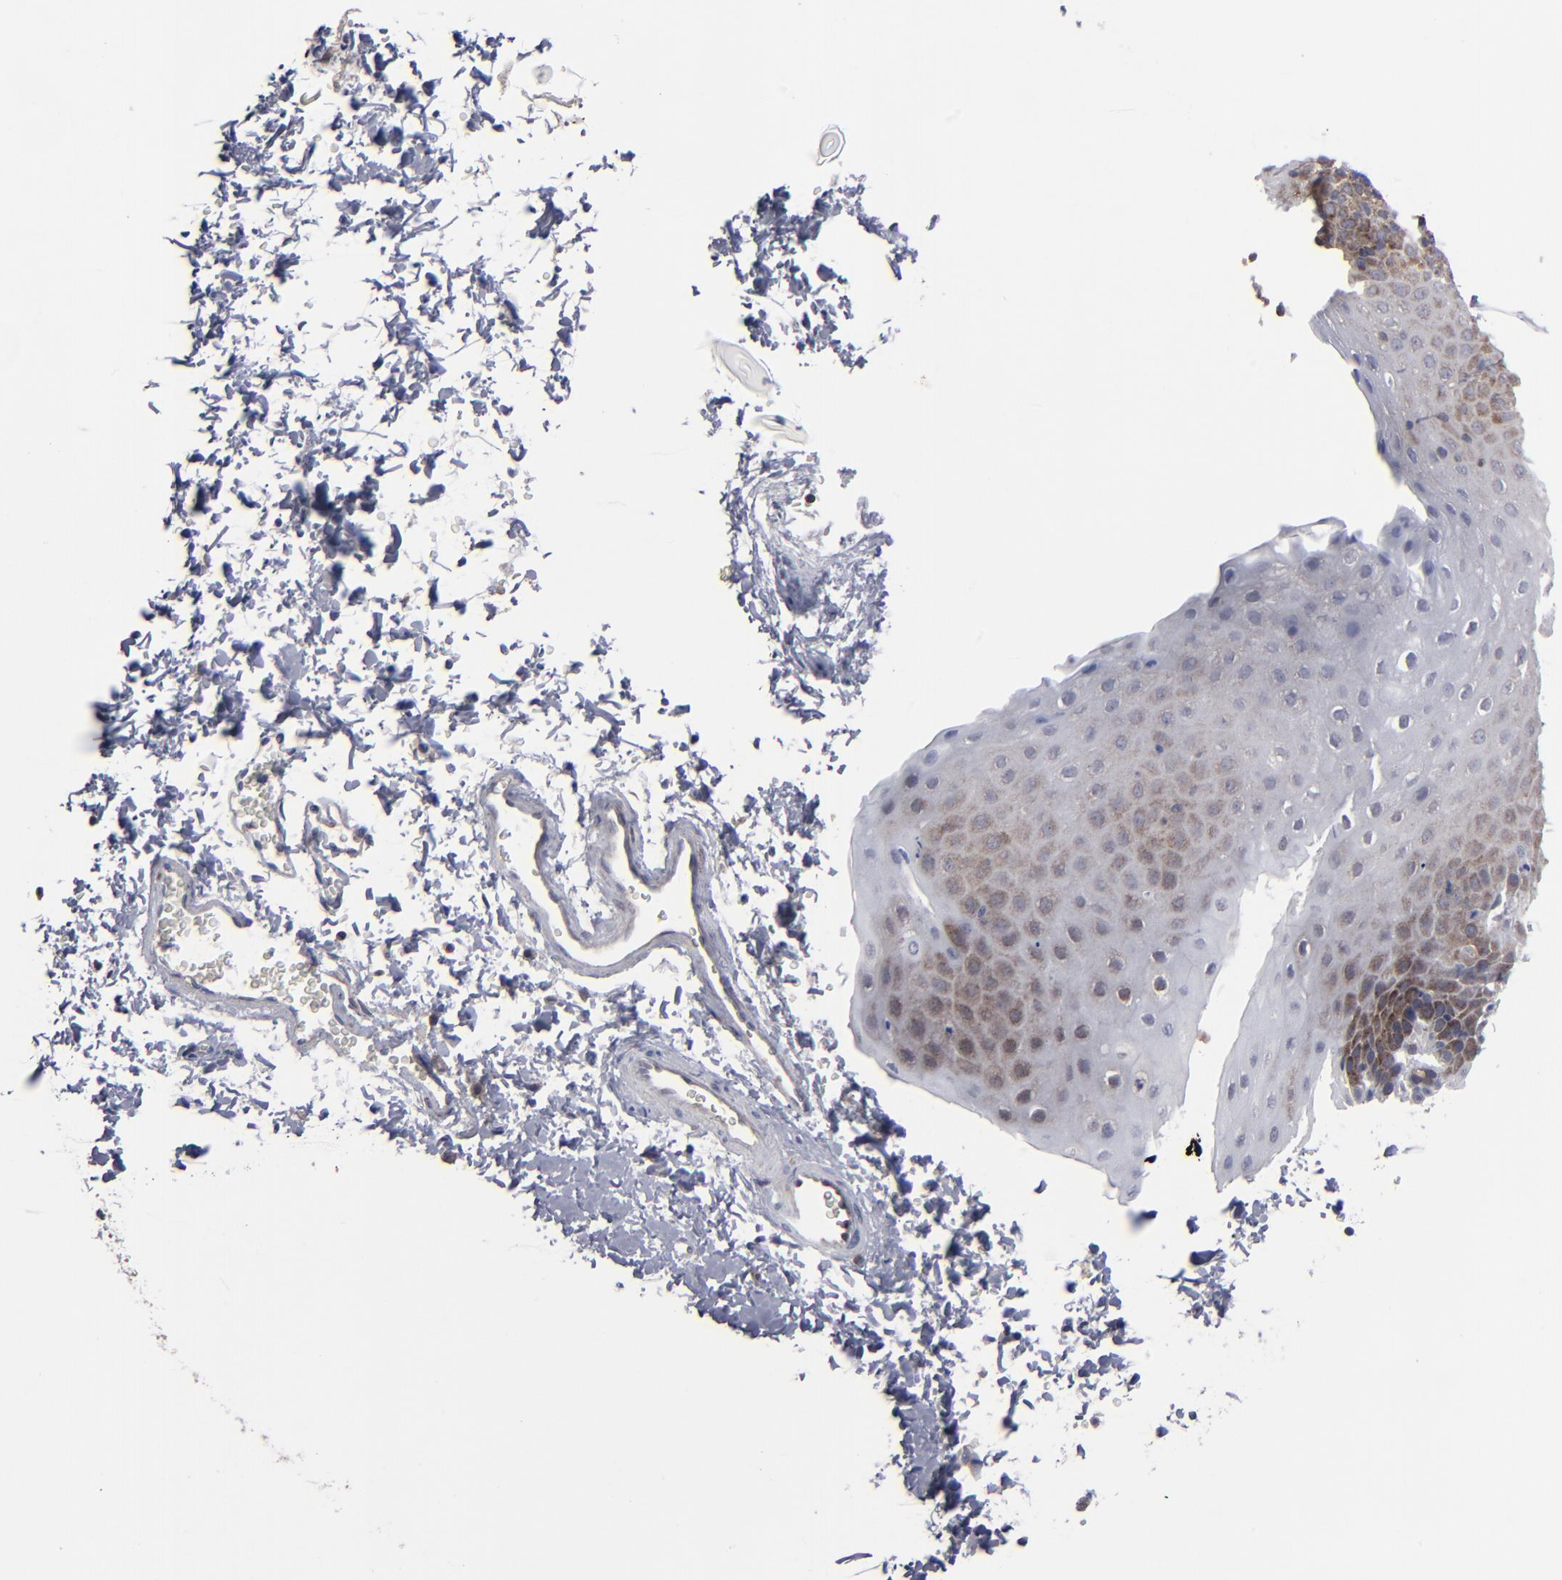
{"staining": {"intensity": "moderate", "quantity": "25%-75%", "location": "cytoplasmic/membranous,nuclear"}, "tissue": "esophagus", "cell_type": "Squamous epithelial cells", "image_type": "normal", "snomed": [{"axis": "morphology", "description": "Normal tissue, NOS"}, {"axis": "topography", "description": "Esophagus"}], "caption": "Immunohistochemical staining of normal esophagus displays 25%-75% levels of moderate cytoplasmic/membranous,nuclear protein expression in approximately 25%-75% of squamous epithelial cells.", "gene": "KIAA2026", "patient": {"sex": "female", "age": 61}}